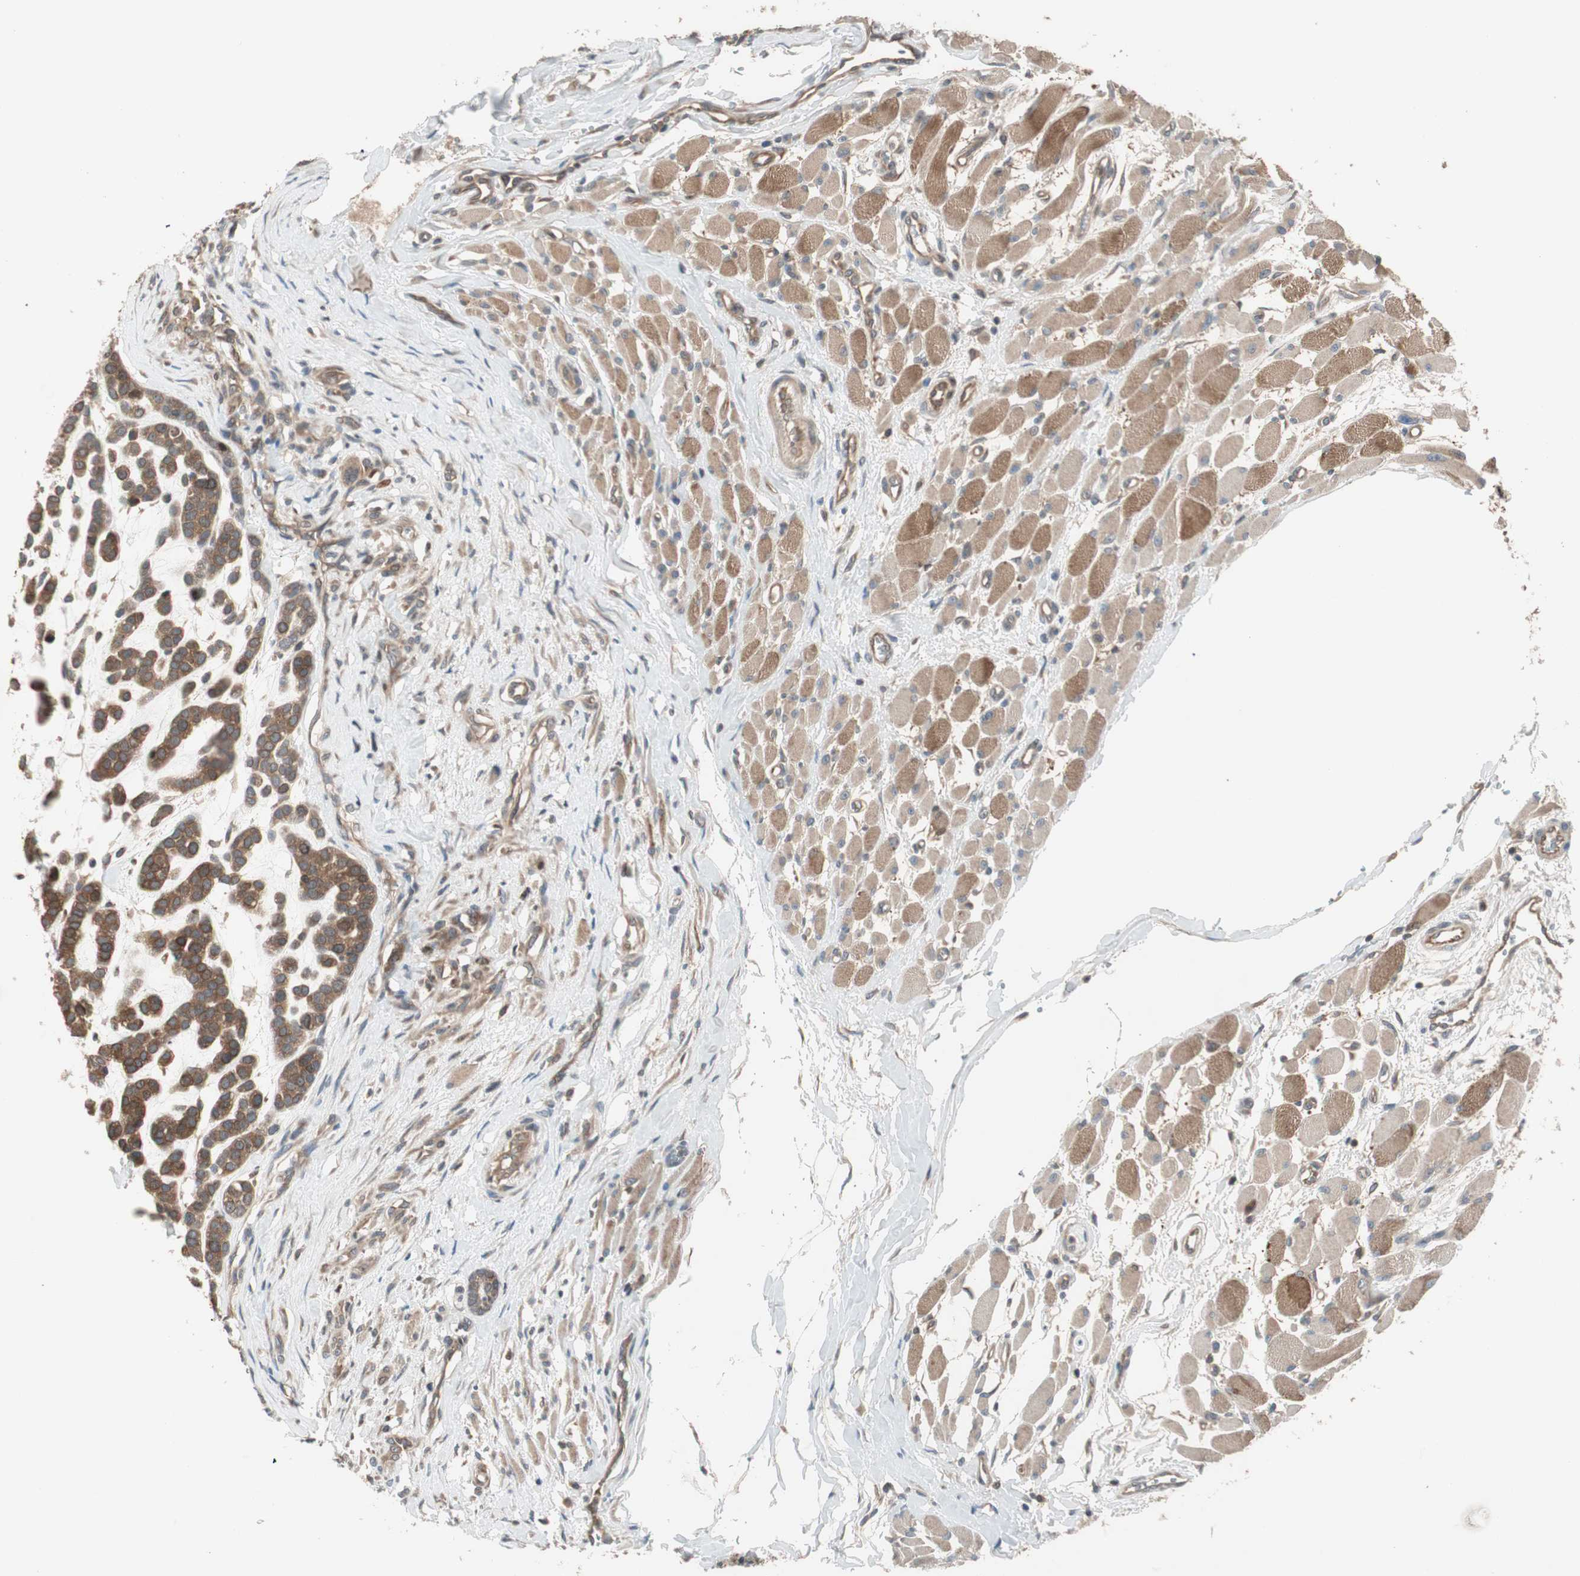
{"staining": {"intensity": "strong", "quantity": ">75%", "location": "cytoplasmic/membranous"}, "tissue": "head and neck cancer", "cell_type": "Tumor cells", "image_type": "cancer", "snomed": [{"axis": "morphology", "description": "Adenocarcinoma, NOS"}, {"axis": "morphology", "description": "Adenoma, NOS"}, {"axis": "topography", "description": "Head-Neck"}], "caption": "A brown stain labels strong cytoplasmic/membranous expression of a protein in adenoma (head and neck) tumor cells. Ihc stains the protein of interest in brown and the nuclei are stained blue.", "gene": "ATP6AP2", "patient": {"sex": "female", "age": 55}}